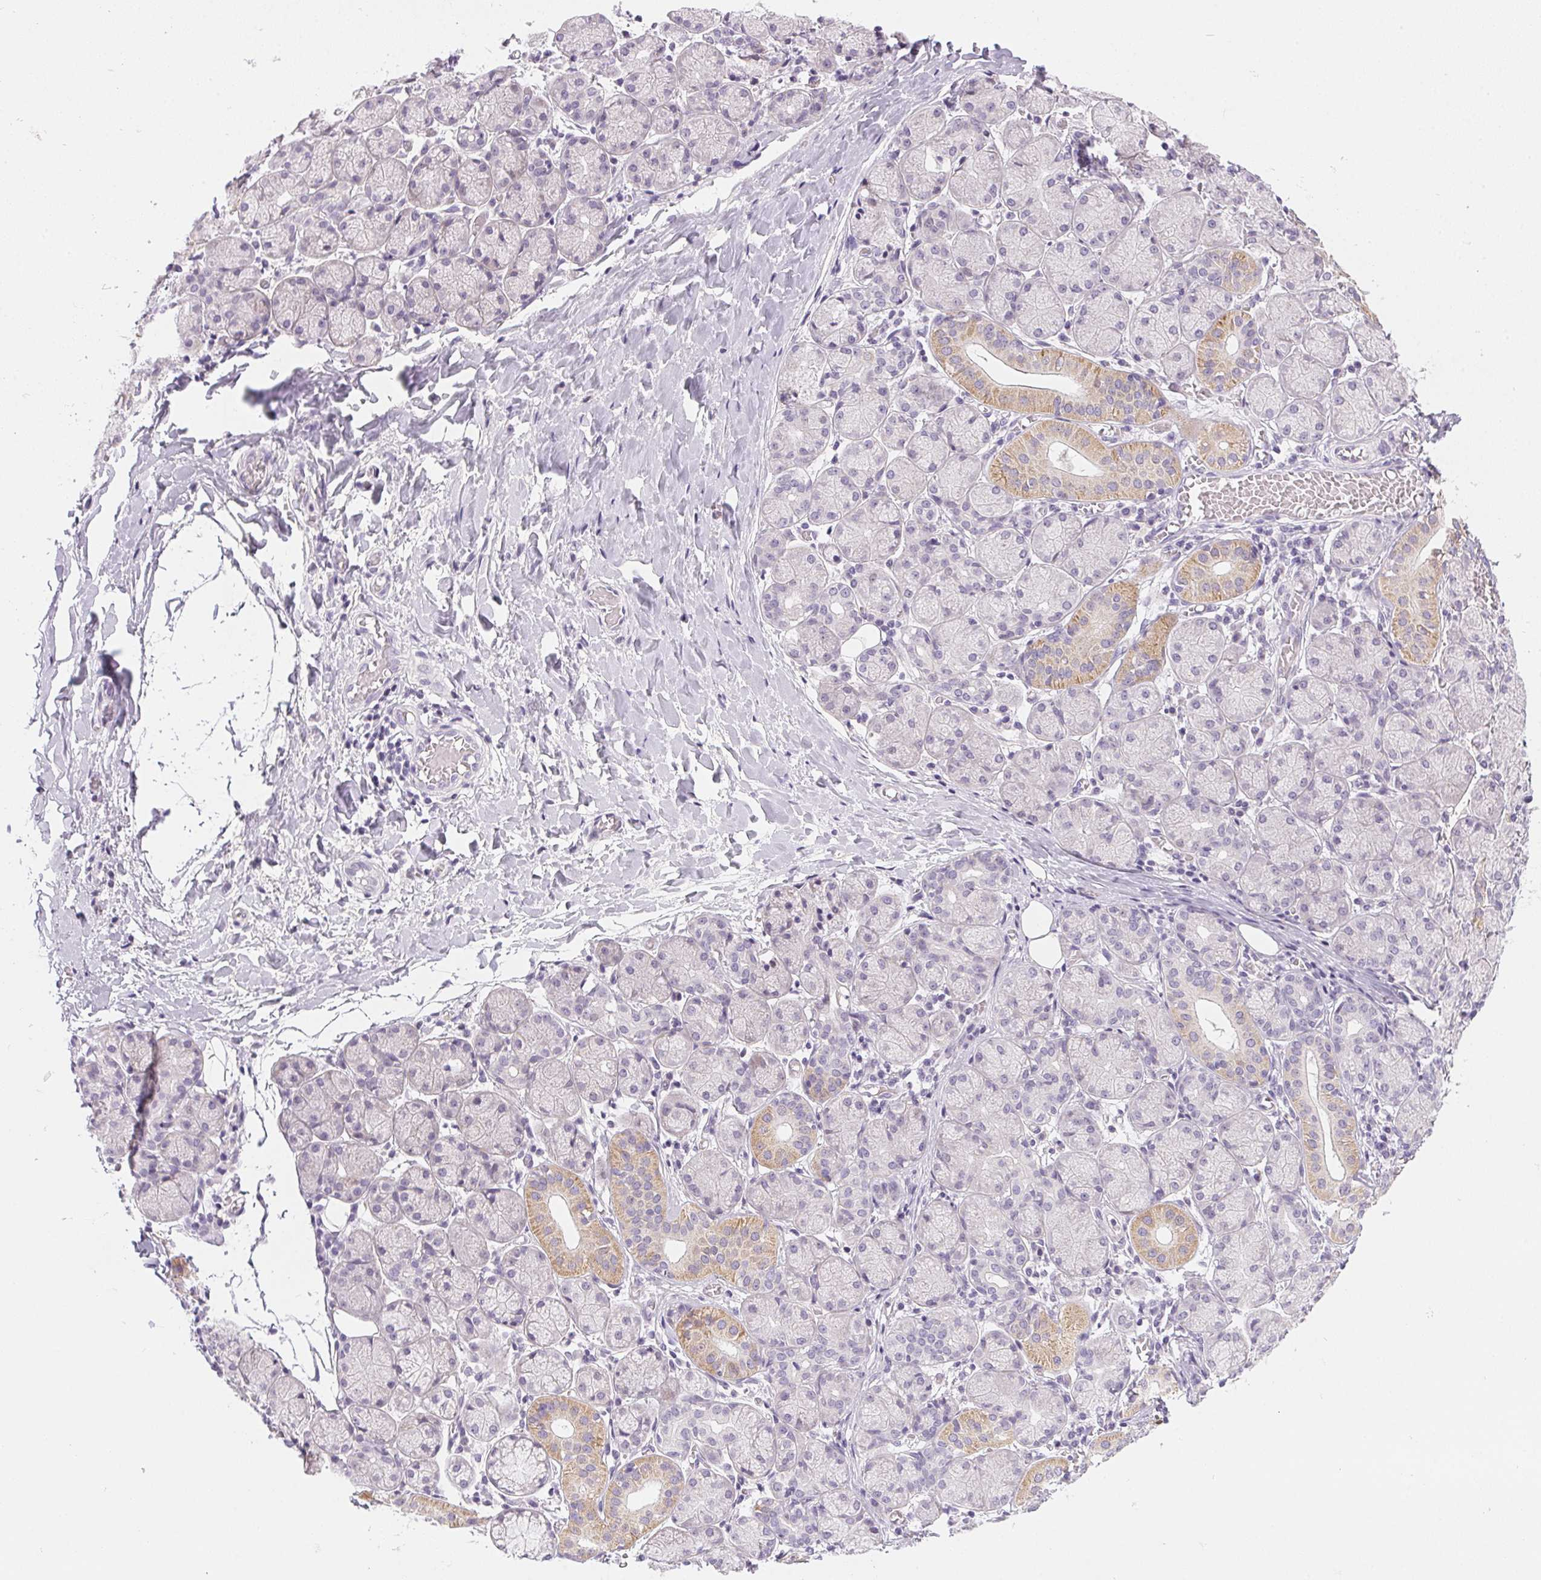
{"staining": {"intensity": "moderate", "quantity": "<25%", "location": "cytoplasmic/membranous"}, "tissue": "salivary gland", "cell_type": "Glandular cells", "image_type": "normal", "snomed": [{"axis": "morphology", "description": "Normal tissue, NOS"}, {"axis": "topography", "description": "Salivary gland"}, {"axis": "topography", "description": "Peripheral nerve tissue"}], "caption": "An immunohistochemistry micrograph of normal tissue is shown. Protein staining in brown shows moderate cytoplasmic/membranous positivity in salivary gland within glandular cells. Using DAB (brown) and hematoxylin (blue) stains, captured at high magnification using brightfield microscopy.", "gene": "GSDMC", "patient": {"sex": "female", "age": 24}}